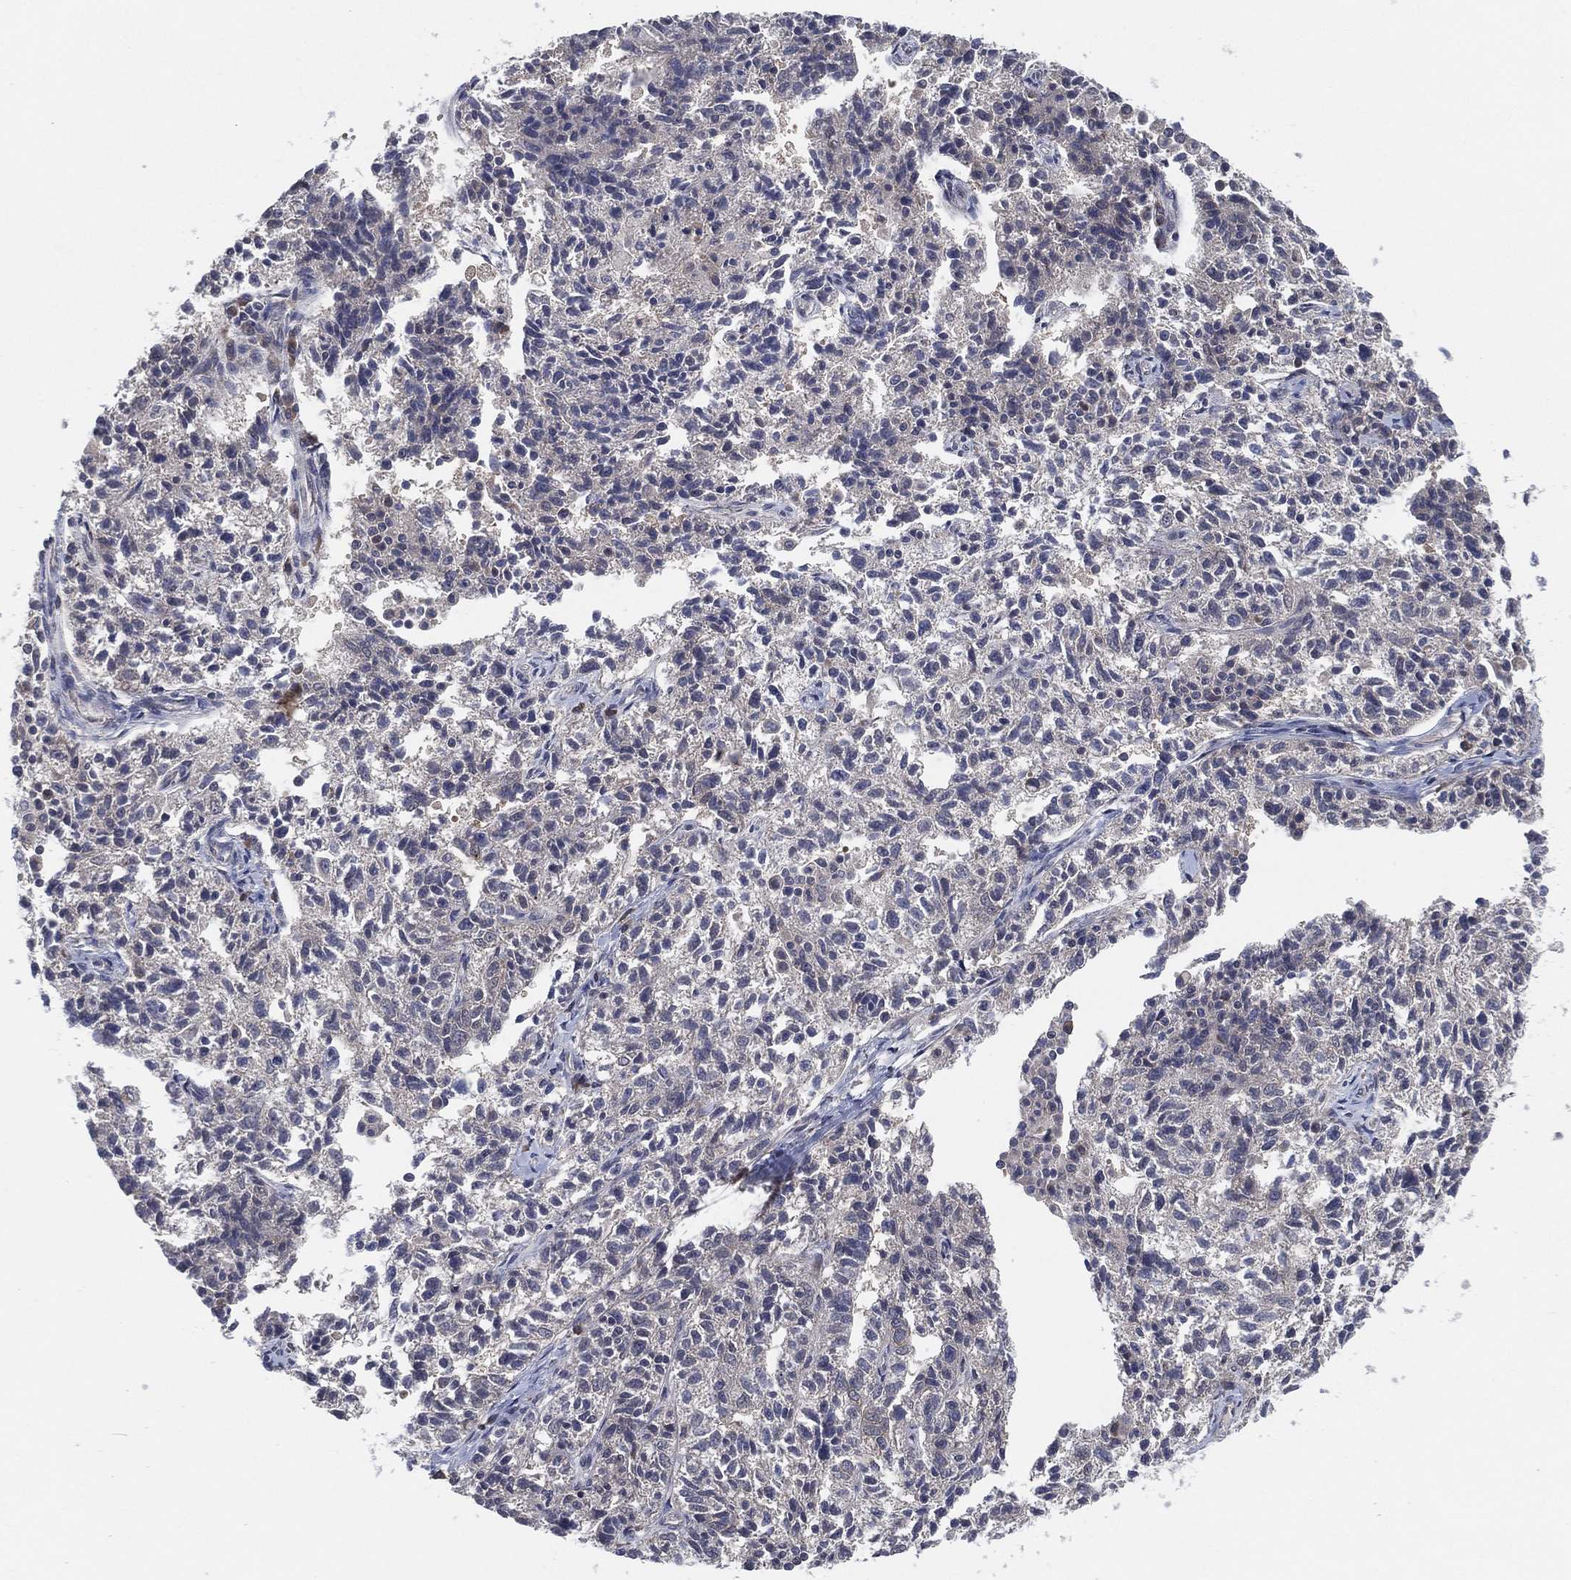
{"staining": {"intensity": "negative", "quantity": "none", "location": "none"}, "tissue": "ovarian cancer", "cell_type": "Tumor cells", "image_type": "cancer", "snomed": [{"axis": "morphology", "description": "Cystadenocarcinoma, serous, NOS"}, {"axis": "topography", "description": "Ovary"}], "caption": "Tumor cells are negative for protein expression in human ovarian cancer (serous cystadenocarcinoma).", "gene": "FAM104A", "patient": {"sex": "female", "age": 71}}